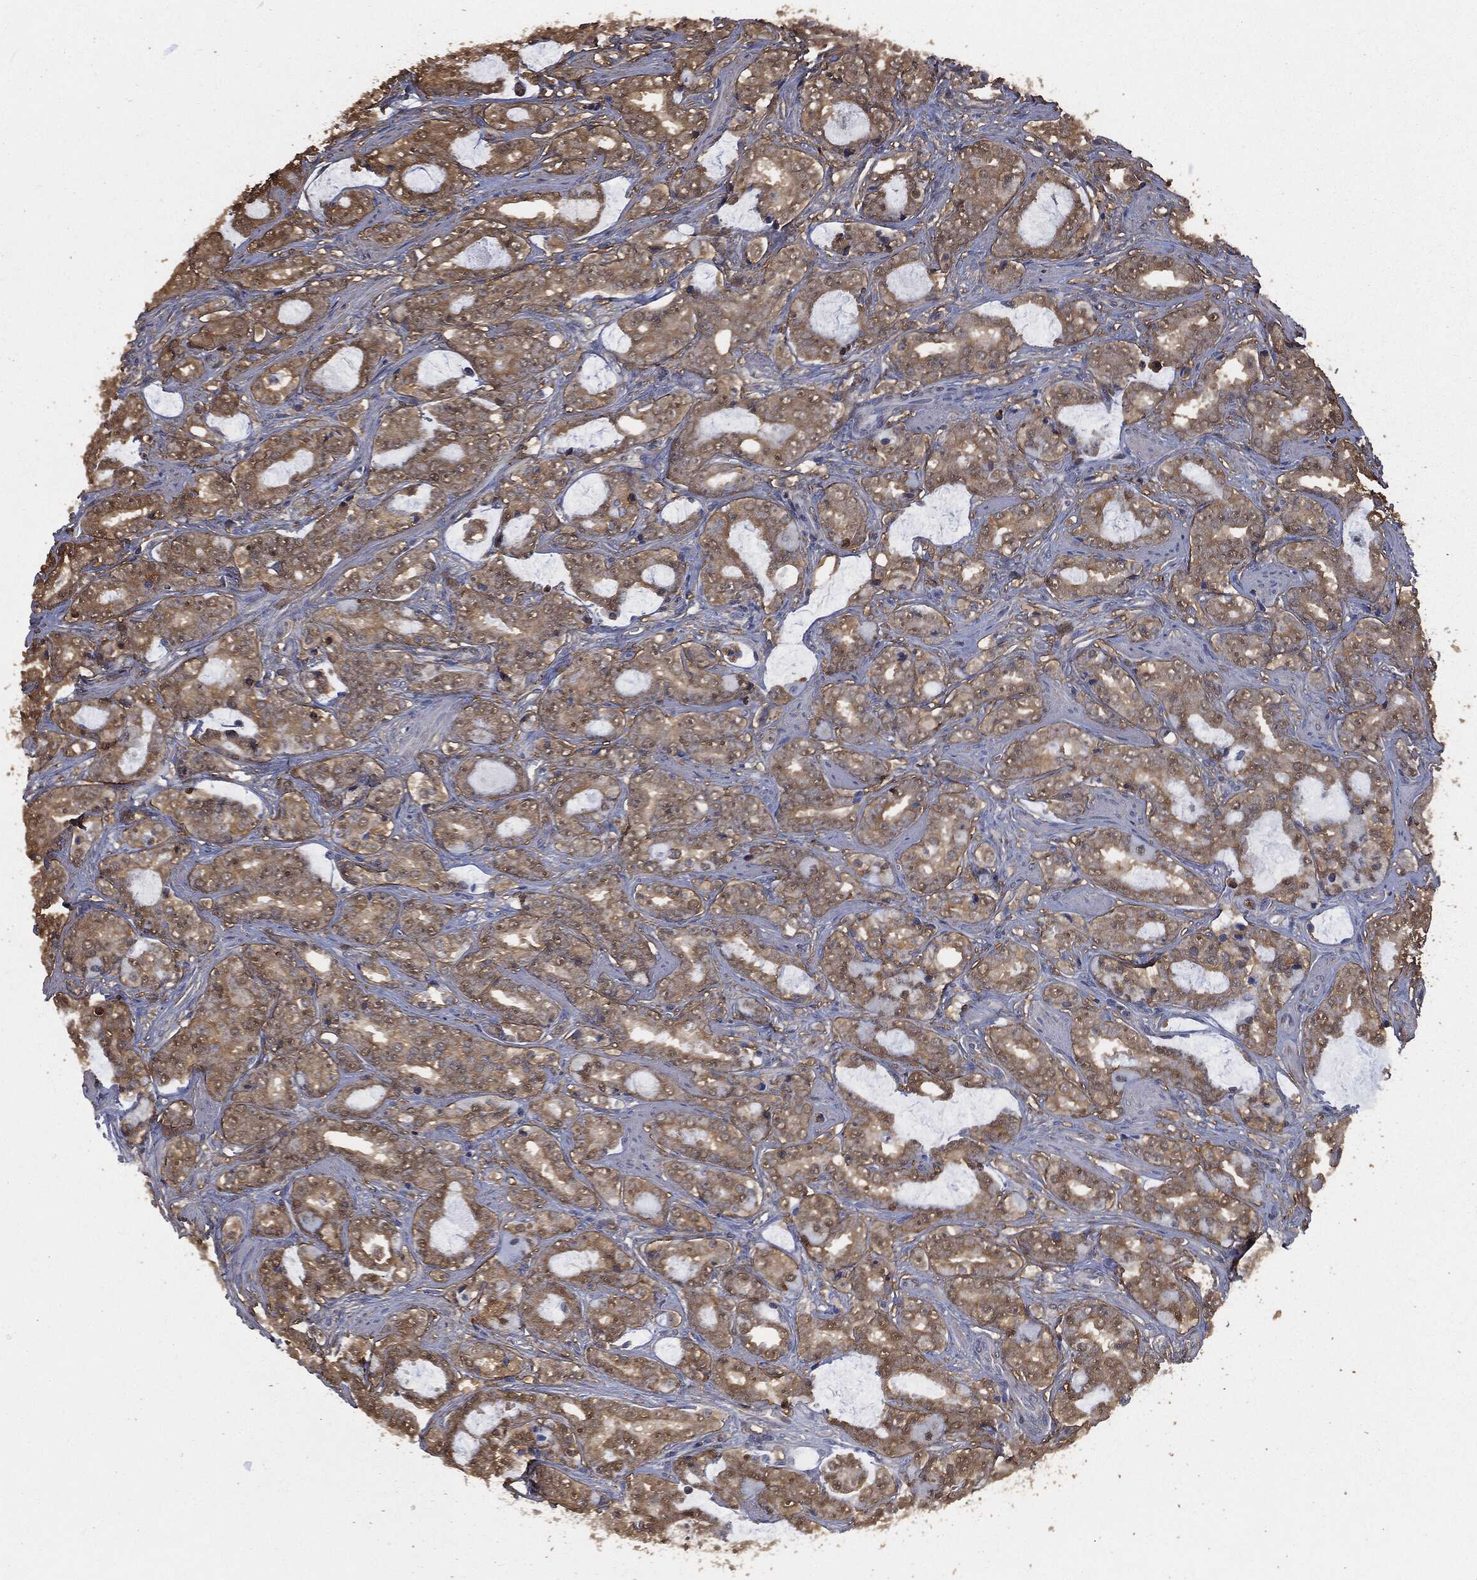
{"staining": {"intensity": "moderate", "quantity": ">75%", "location": "cytoplasmic/membranous"}, "tissue": "prostate cancer", "cell_type": "Tumor cells", "image_type": "cancer", "snomed": [{"axis": "morphology", "description": "Adenocarcinoma, Medium grade"}, {"axis": "topography", "description": "Prostate"}], "caption": "This is a histology image of immunohistochemistry (IHC) staining of prostate cancer, which shows moderate expression in the cytoplasmic/membranous of tumor cells.", "gene": "PRDX4", "patient": {"sex": "male", "age": 71}}